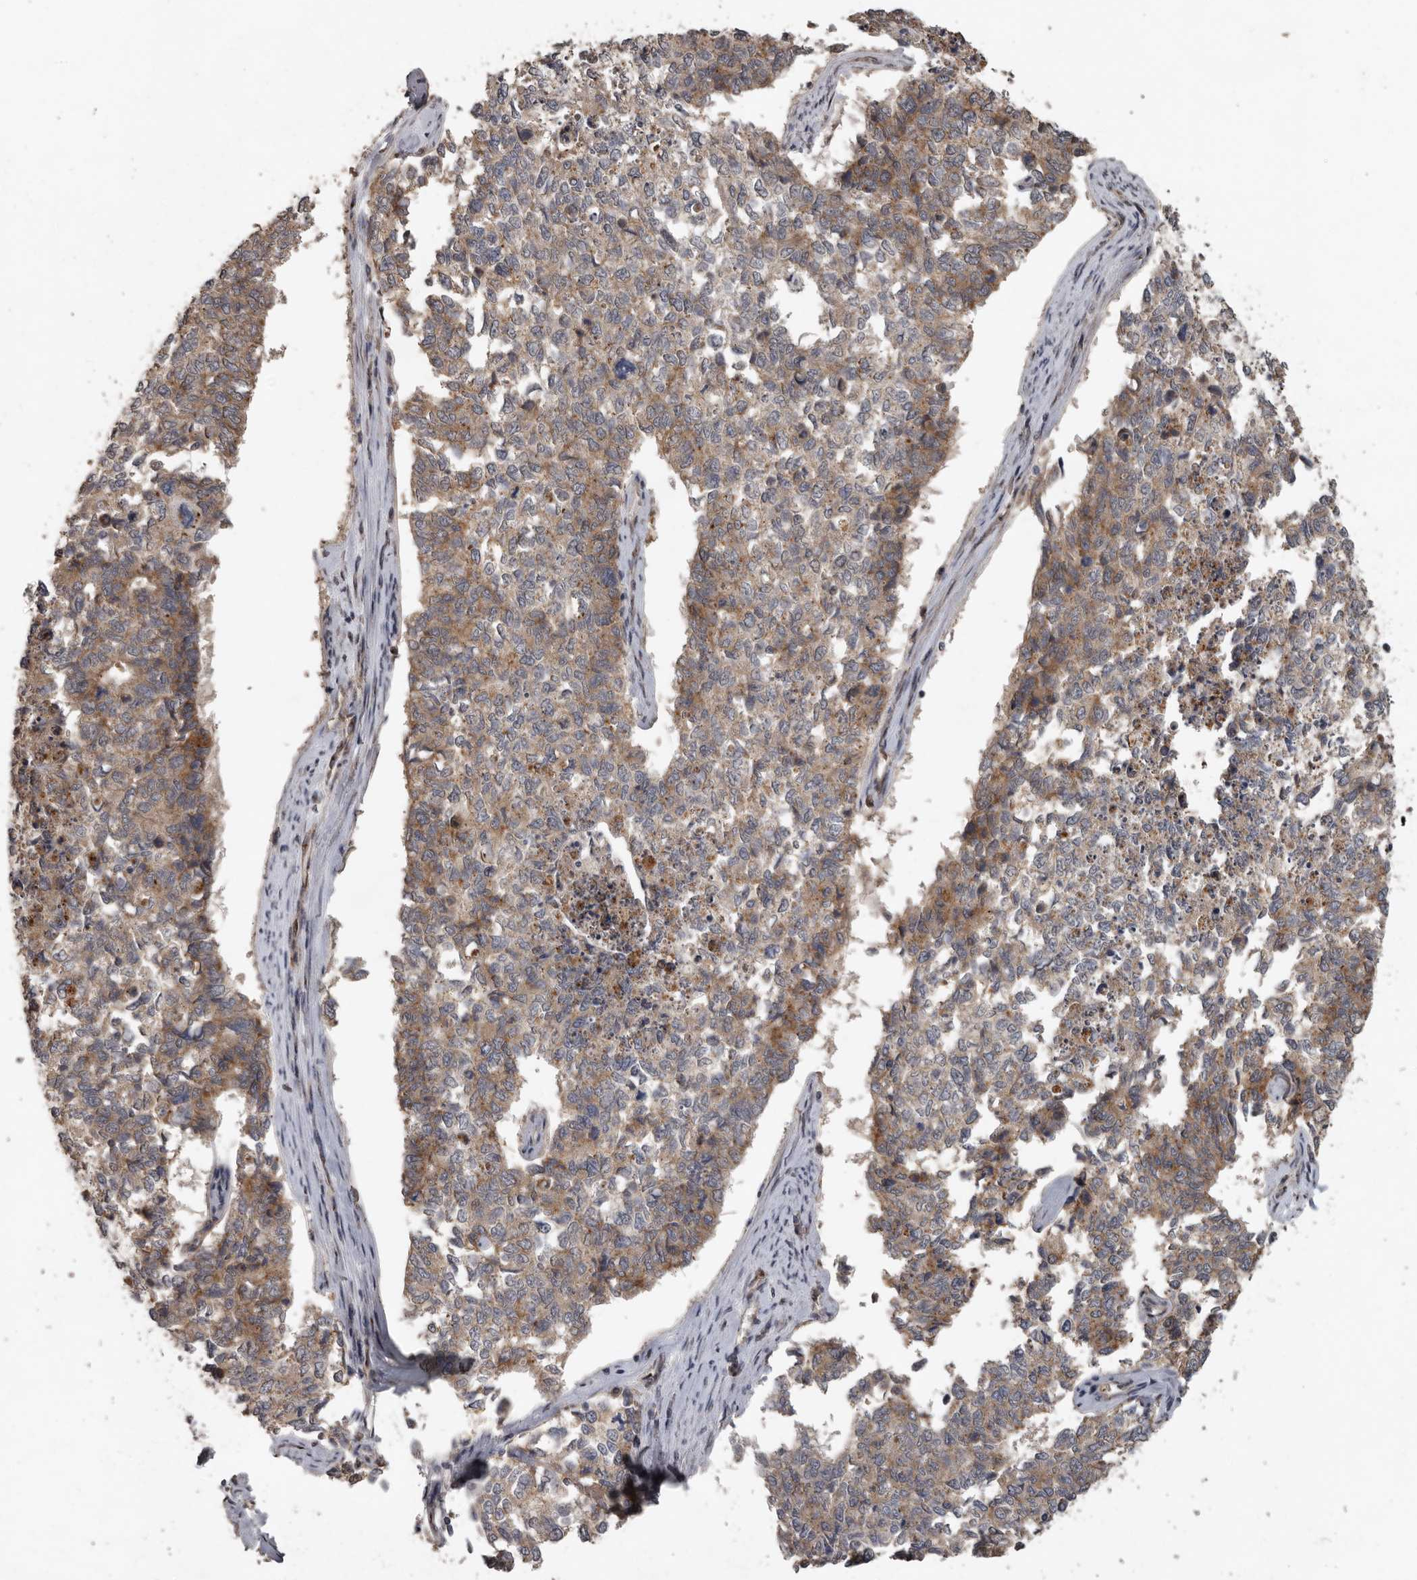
{"staining": {"intensity": "moderate", "quantity": "25%-75%", "location": "cytoplasmic/membranous"}, "tissue": "cervical cancer", "cell_type": "Tumor cells", "image_type": "cancer", "snomed": [{"axis": "morphology", "description": "Squamous cell carcinoma, NOS"}, {"axis": "topography", "description": "Cervix"}], "caption": "IHC image of neoplastic tissue: squamous cell carcinoma (cervical) stained using immunohistochemistry (IHC) demonstrates medium levels of moderate protein expression localized specifically in the cytoplasmic/membranous of tumor cells, appearing as a cytoplasmic/membranous brown color.", "gene": "CEP350", "patient": {"sex": "female", "age": 63}}